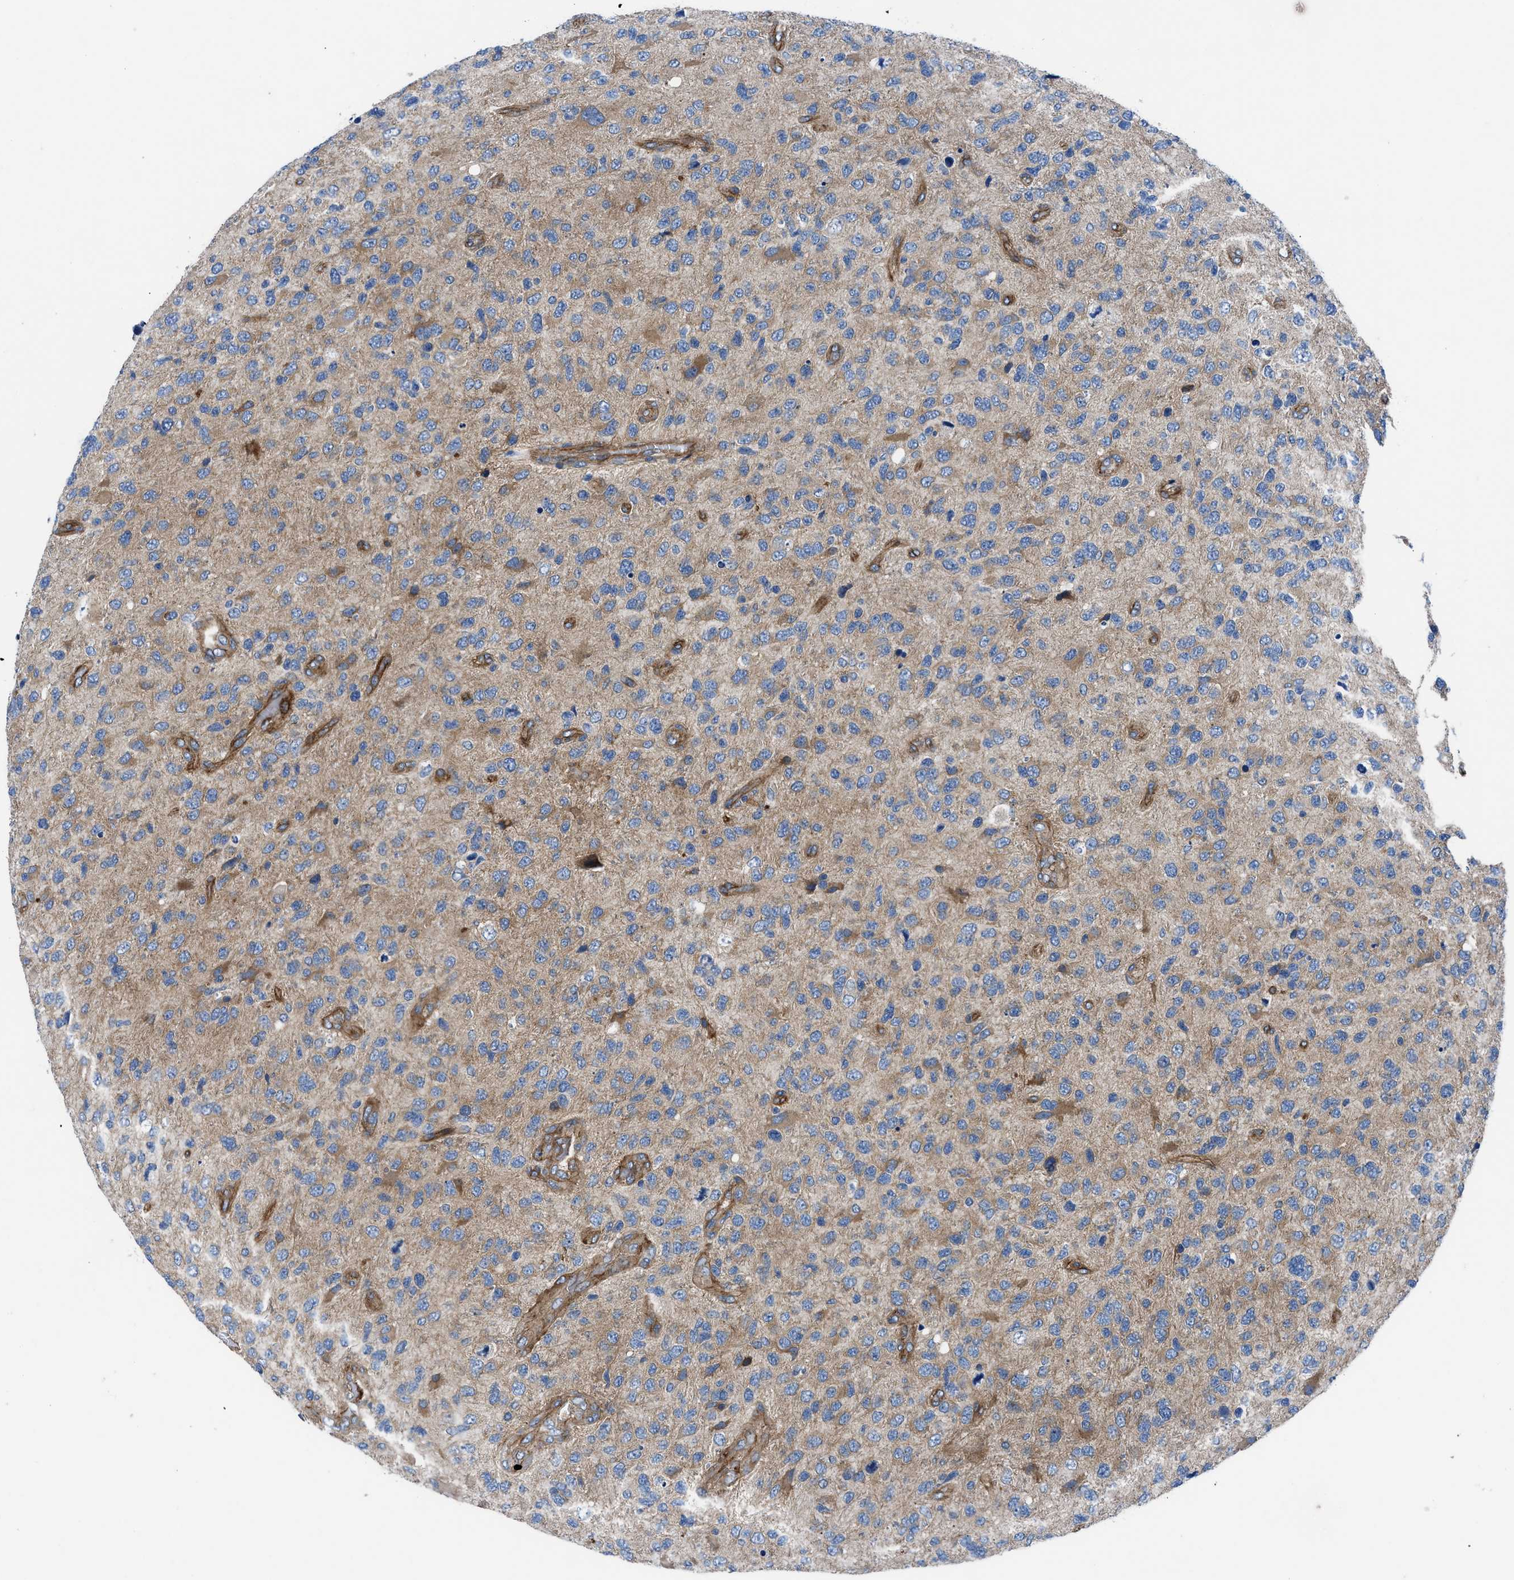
{"staining": {"intensity": "moderate", "quantity": ">75%", "location": "cytoplasmic/membranous"}, "tissue": "glioma", "cell_type": "Tumor cells", "image_type": "cancer", "snomed": [{"axis": "morphology", "description": "Glioma, malignant, High grade"}, {"axis": "topography", "description": "Brain"}], "caption": "Glioma was stained to show a protein in brown. There is medium levels of moderate cytoplasmic/membranous staining in approximately >75% of tumor cells. The protein of interest is shown in brown color, while the nuclei are stained blue.", "gene": "TRIP4", "patient": {"sex": "female", "age": 58}}